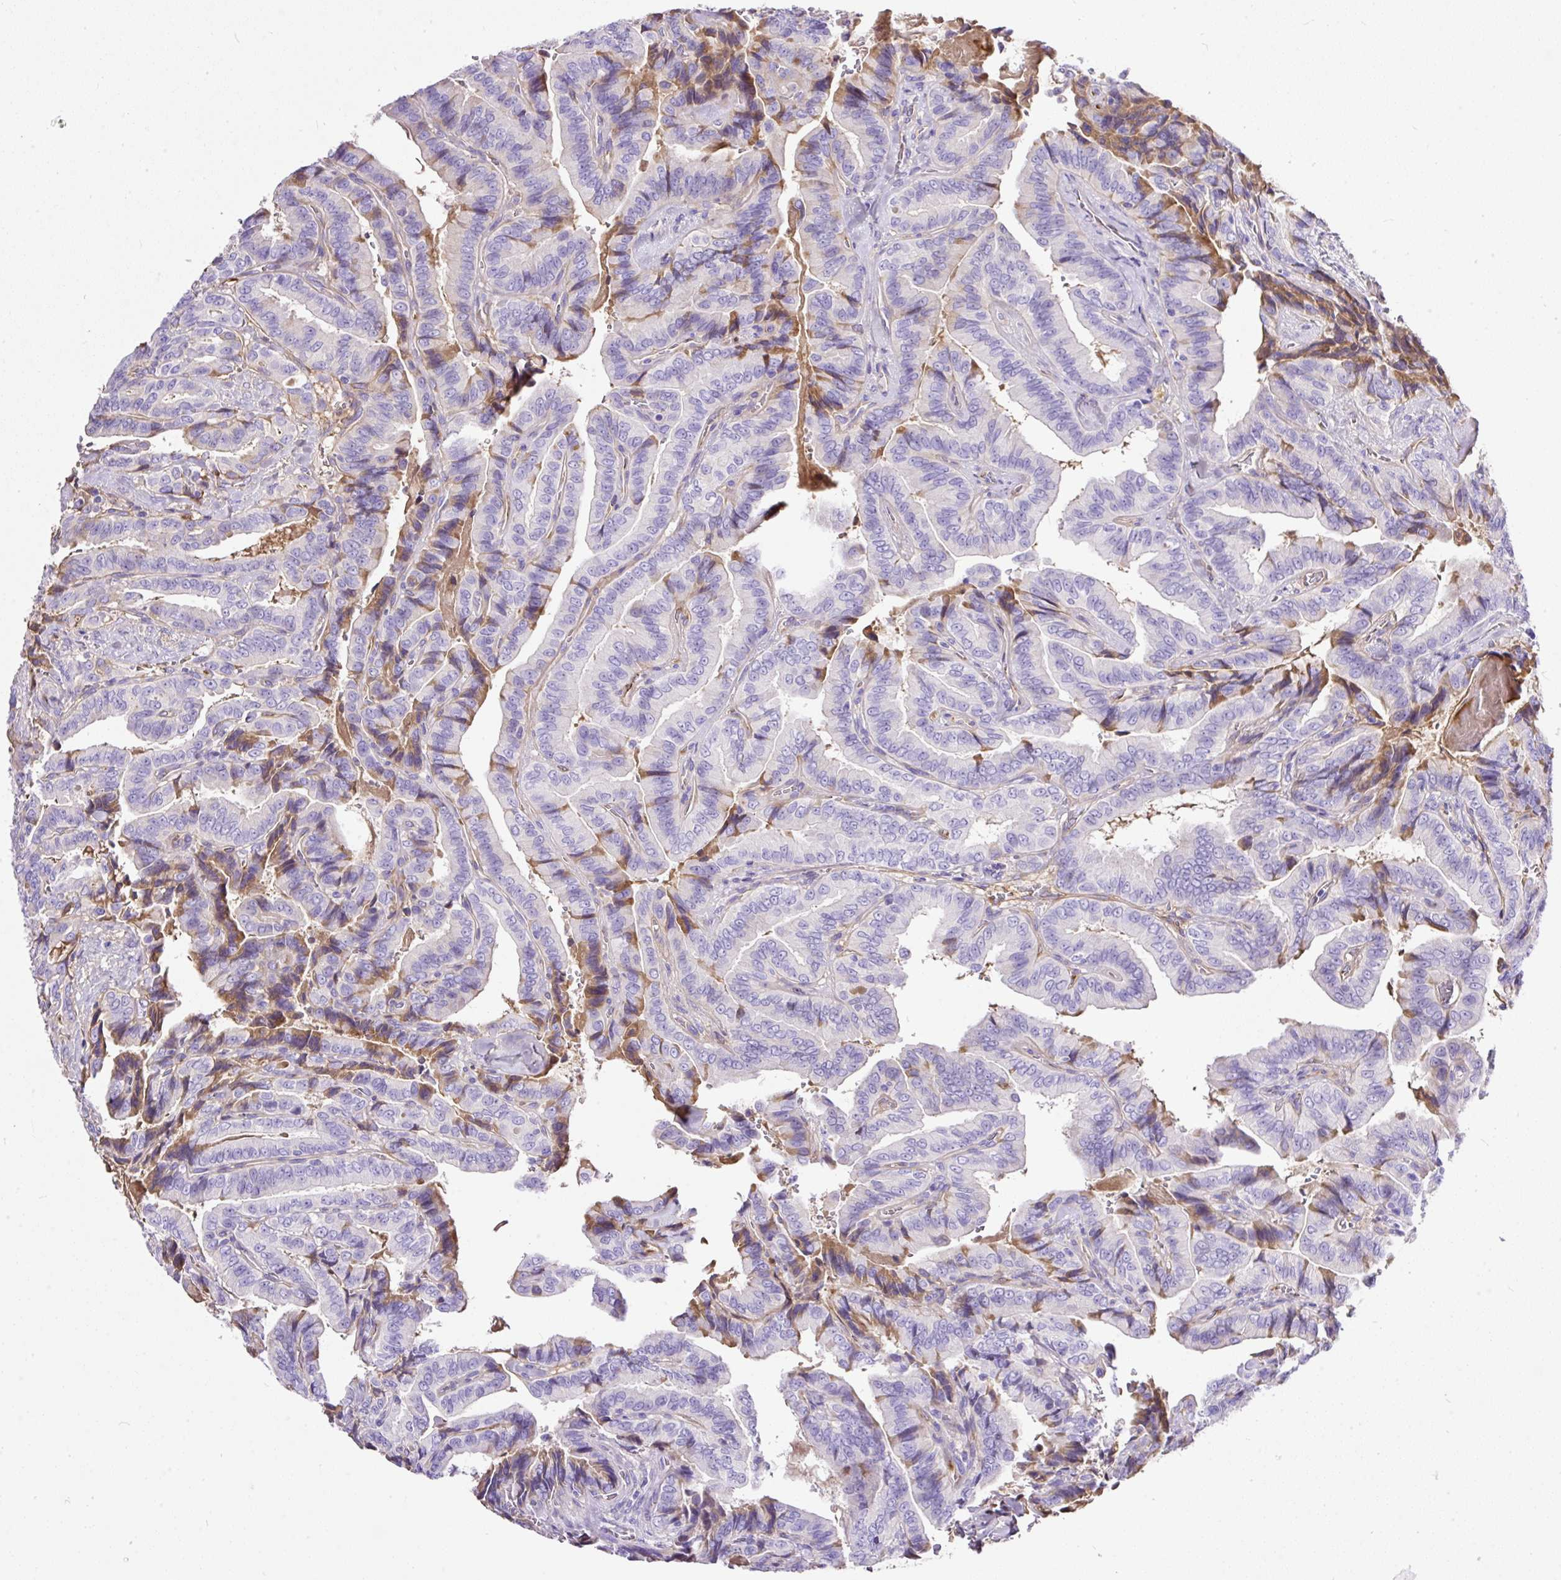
{"staining": {"intensity": "moderate", "quantity": "<25%", "location": "cytoplasmic/membranous"}, "tissue": "thyroid cancer", "cell_type": "Tumor cells", "image_type": "cancer", "snomed": [{"axis": "morphology", "description": "Papillary adenocarcinoma, NOS"}, {"axis": "topography", "description": "Thyroid gland"}], "caption": "DAB (3,3'-diaminobenzidine) immunohistochemical staining of thyroid cancer (papillary adenocarcinoma) reveals moderate cytoplasmic/membranous protein positivity in approximately <25% of tumor cells.", "gene": "CLEC3B", "patient": {"sex": "male", "age": 61}}